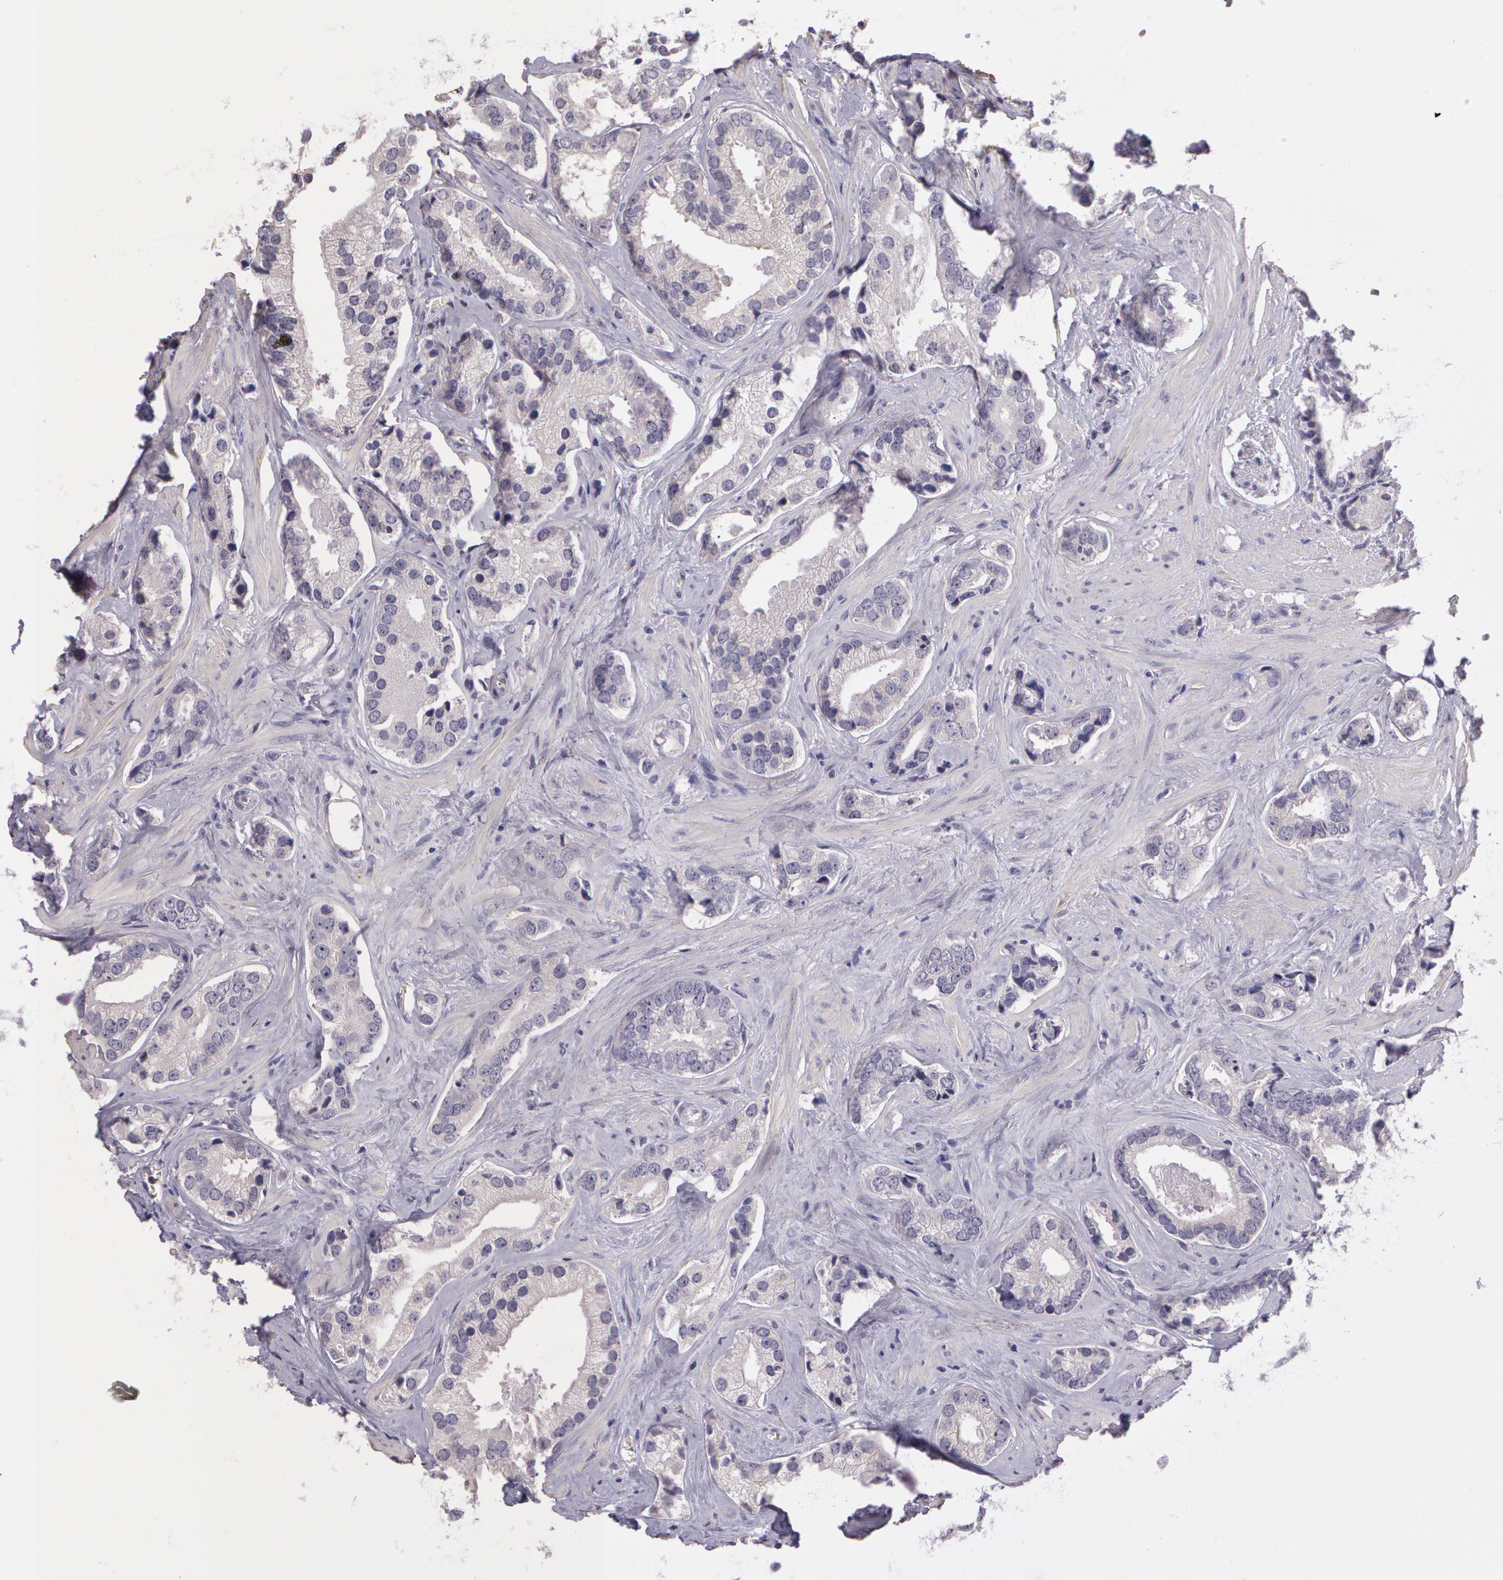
{"staining": {"intensity": "negative", "quantity": "none", "location": "none"}, "tissue": "prostate cancer", "cell_type": "Tumor cells", "image_type": "cancer", "snomed": [{"axis": "morphology", "description": "Adenocarcinoma, Medium grade"}, {"axis": "topography", "description": "Prostate"}], "caption": "The micrograph displays no significant positivity in tumor cells of prostate cancer (adenocarcinoma (medium-grade)).", "gene": "G2E3", "patient": {"sex": "male", "age": 70}}